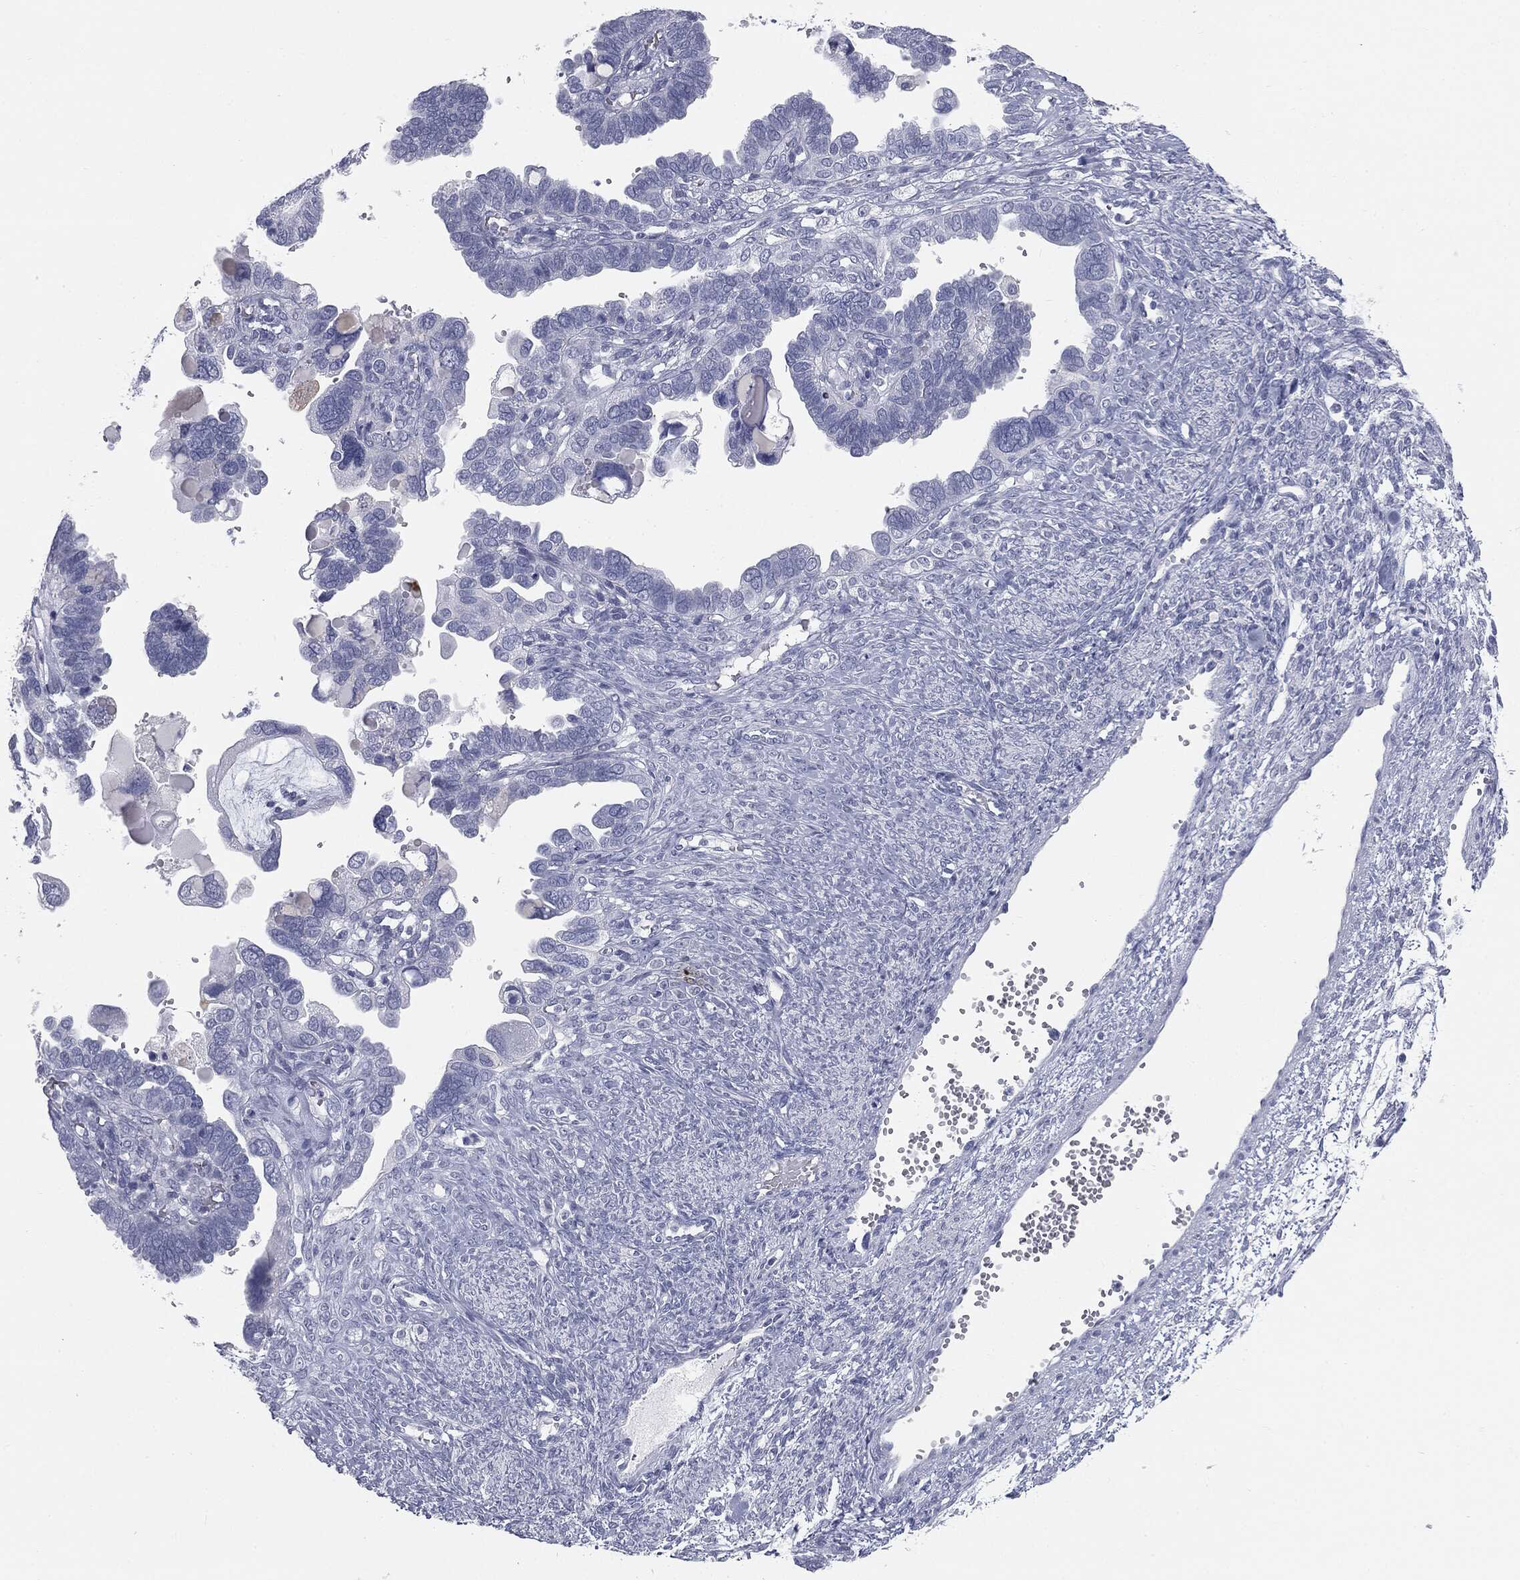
{"staining": {"intensity": "negative", "quantity": "none", "location": "none"}, "tissue": "ovarian cancer", "cell_type": "Tumor cells", "image_type": "cancer", "snomed": [{"axis": "morphology", "description": "Cystadenocarcinoma, serous, NOS"}, {"axis": "topography", "description": "Ovary"}], "caption": "Immunohistochemistry (IHC) of human ovarian serous cystadenocarcinoma displays no staining in tumor cells.", "gene": "MUC5AC", "patient": {"sex": "female", "age": 51}}